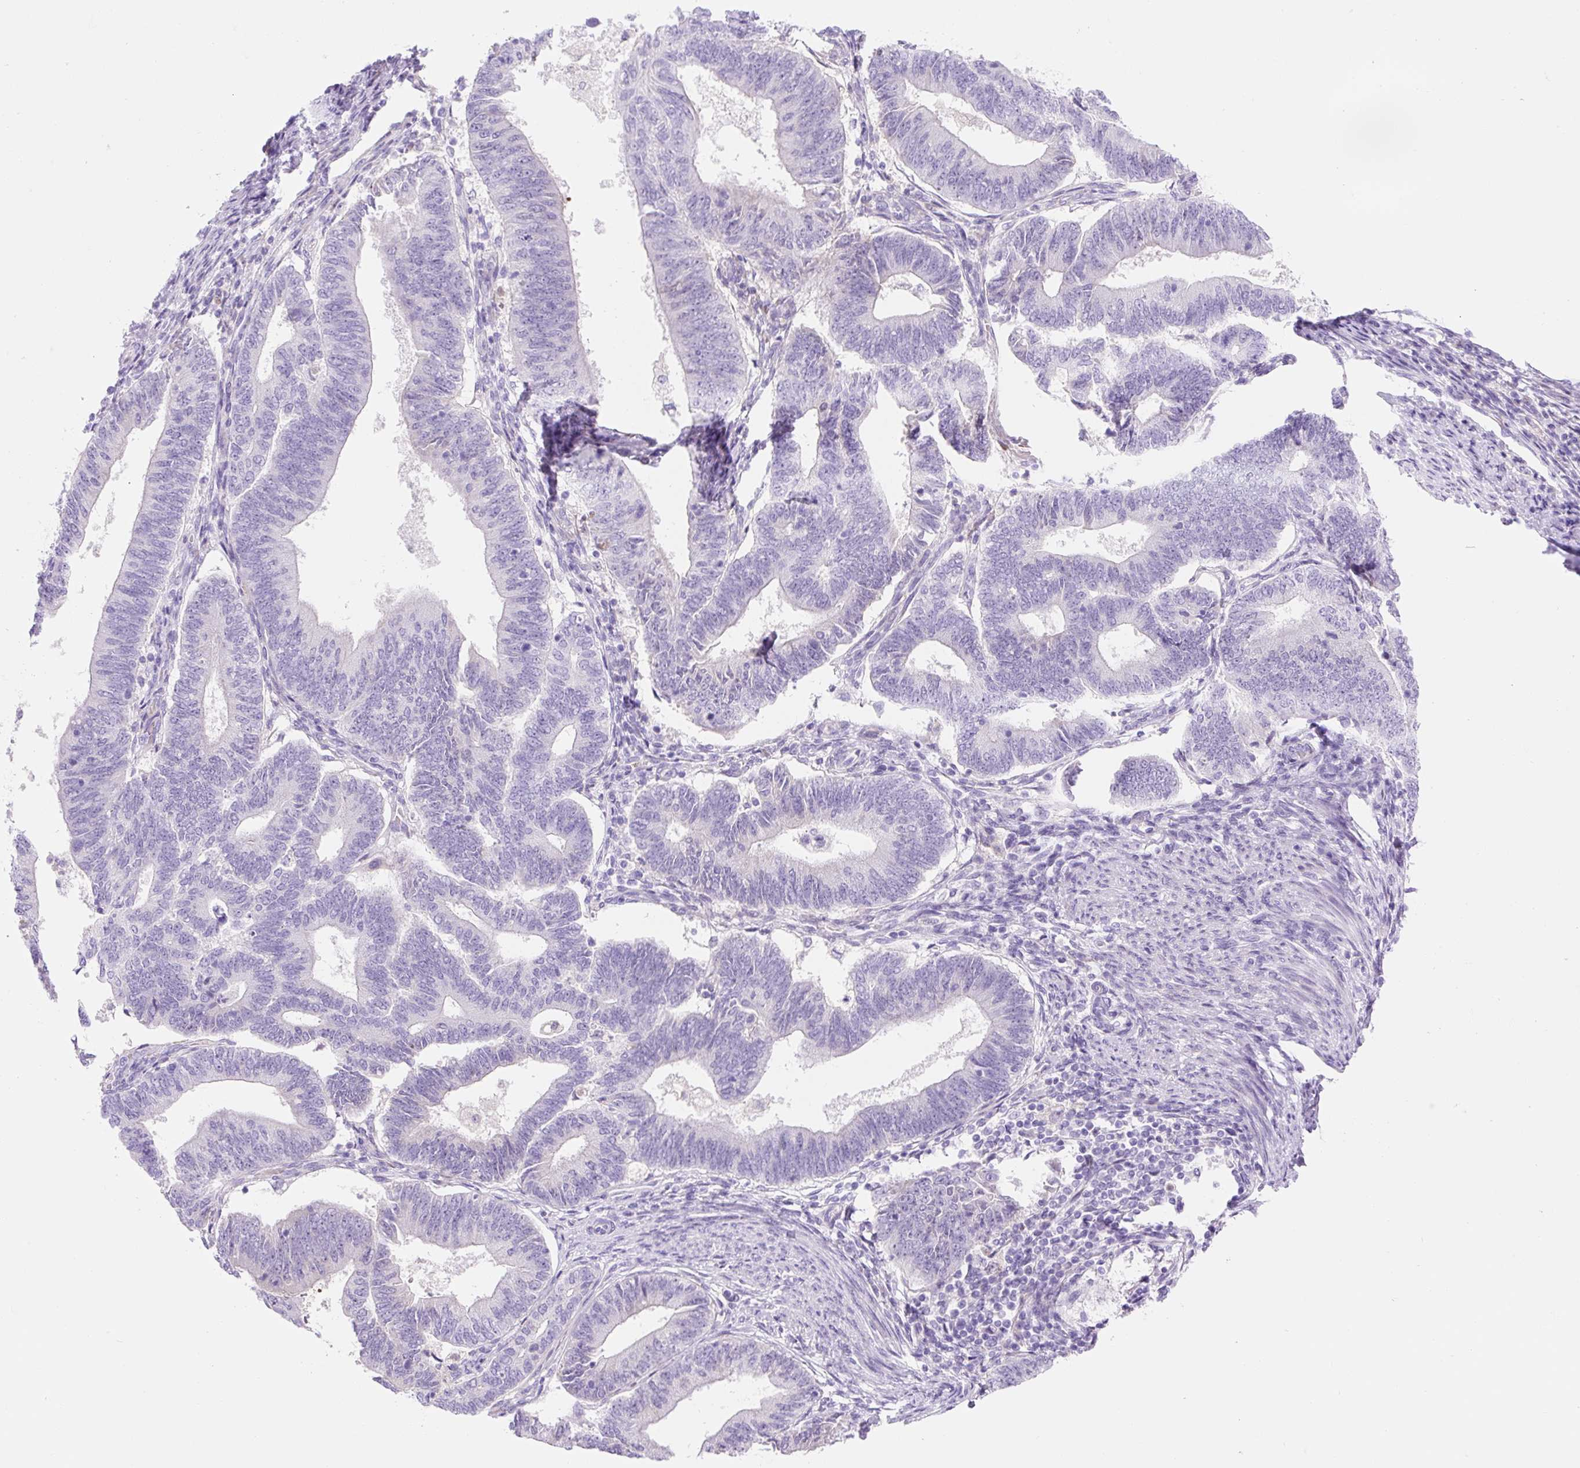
{"staining": {"intensity": "negative", "quantity": "none", "location": "none"}, "tissue": "endometrial cancer", "cell_type": "Tumor cells", "image_type": "cancer", "snomed": [{"axis": "morphology", "description": "Adenocarcinoma, NOS"}, {"axis": "topography", "description": "Endometrium"}], "caption": "An image of adenocarcinoma (endometrial) stained for a protein demonstrates no brown staining in tumor cells. (Stains: DAB immunohistochemistry with hematoxylin counter stain, Microscopy: brightfield microscopy at high magnification).", "gene": "ZNF121", "patient": {"sex": "female", "age": 70}}